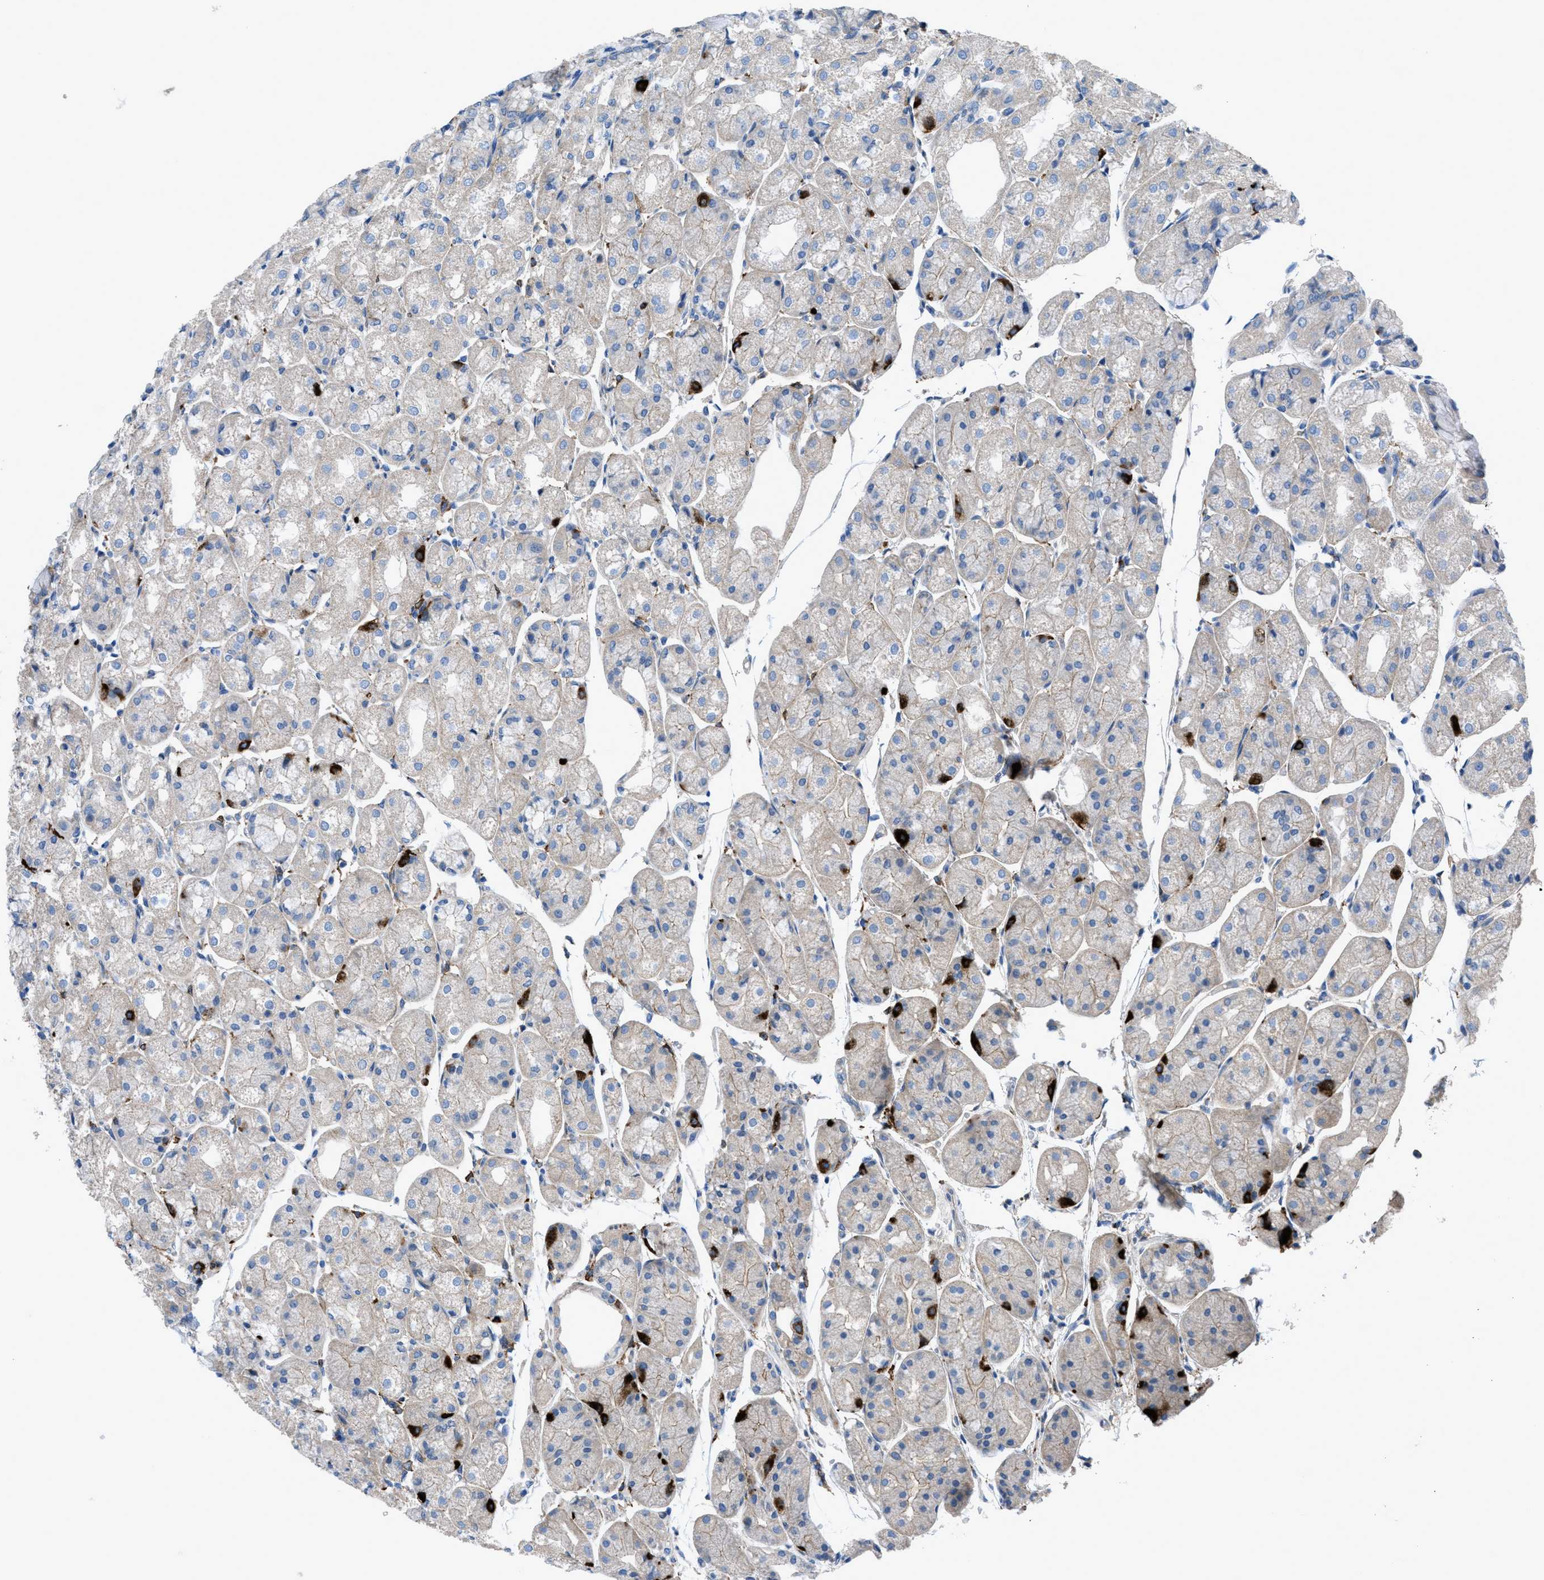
{"staining": {"intensity": "strong", "quantity": "<25%", "location": "cytoplasmic/membranous"}, "tissue": "stomach", "cell_type": "Glandular cells", "image_type": "normal", "snomed": [{"axis": "morphology", "description": "Normal tissue, NOS"}, {"axis": "topography", "description": "Stomach, upper"}], "caption": "Stomach stained with IHC displays strong cytoplasmic/membranous staining in about <25% of glandular cells. The protein is stained brown, and the nuclei are stained in blue (DAB (3,3'-diaminobenzidine) IHC with brightfield microscopy, high magnification).", "gene": "EGFR", "patient": {"sex": "male", "age": 72}}